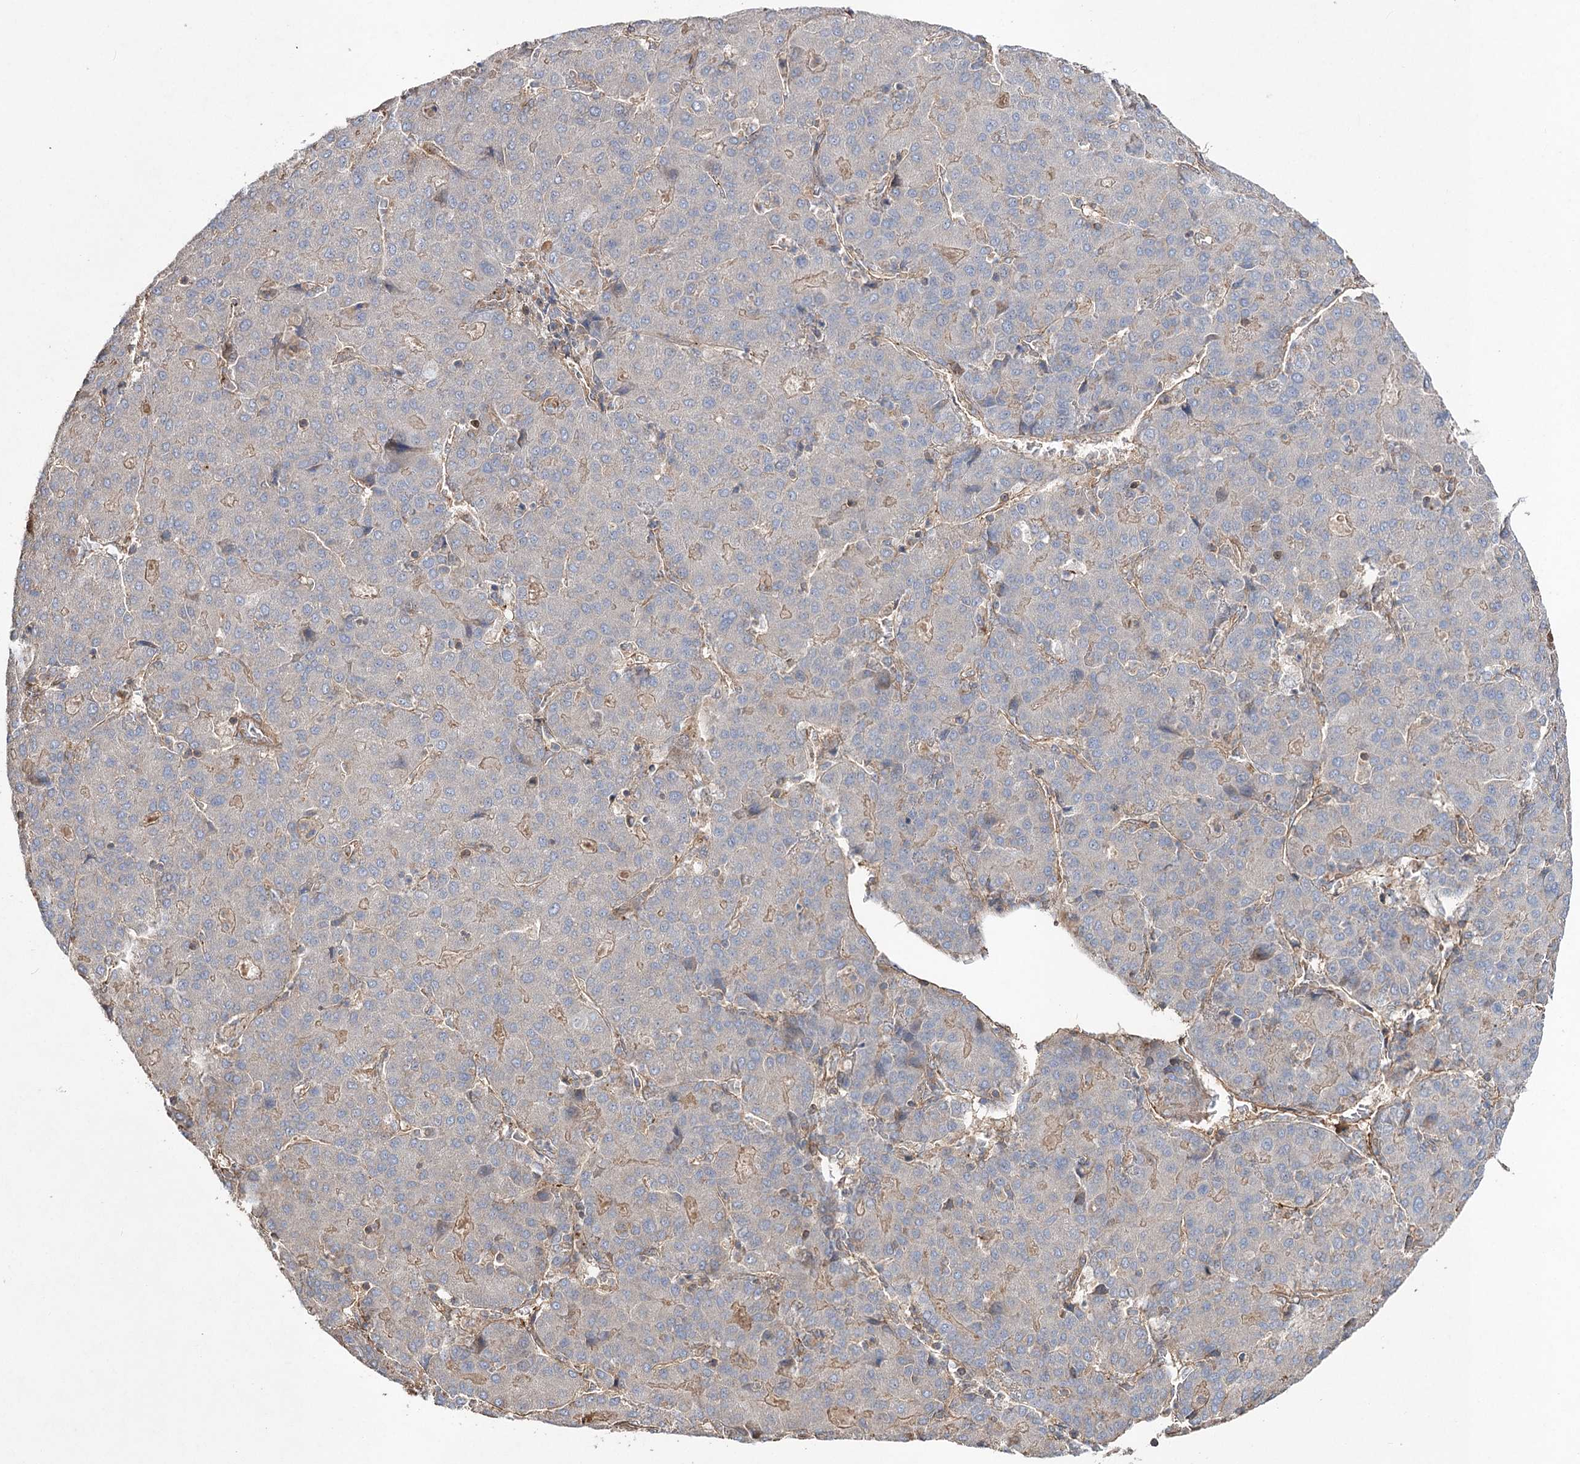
{"staining": {"intensity": "negative", "quantity": "none", "location": "none"}, "tissue": "liver cancer", "cell_type": "Tumor cells", "image_type": "cancer", "snomed": [{"axis": "morphology", "description": "Carcinoma, Hepatocellular, NOS"}, {"axis": "topography", "description": "Liver"}], "caption": "Human liver cancer stained for a protein using IHC exhibits no staining in tumor cells.", "gene": "LARS2", "patient": {"sex": "male", "age": 65}}